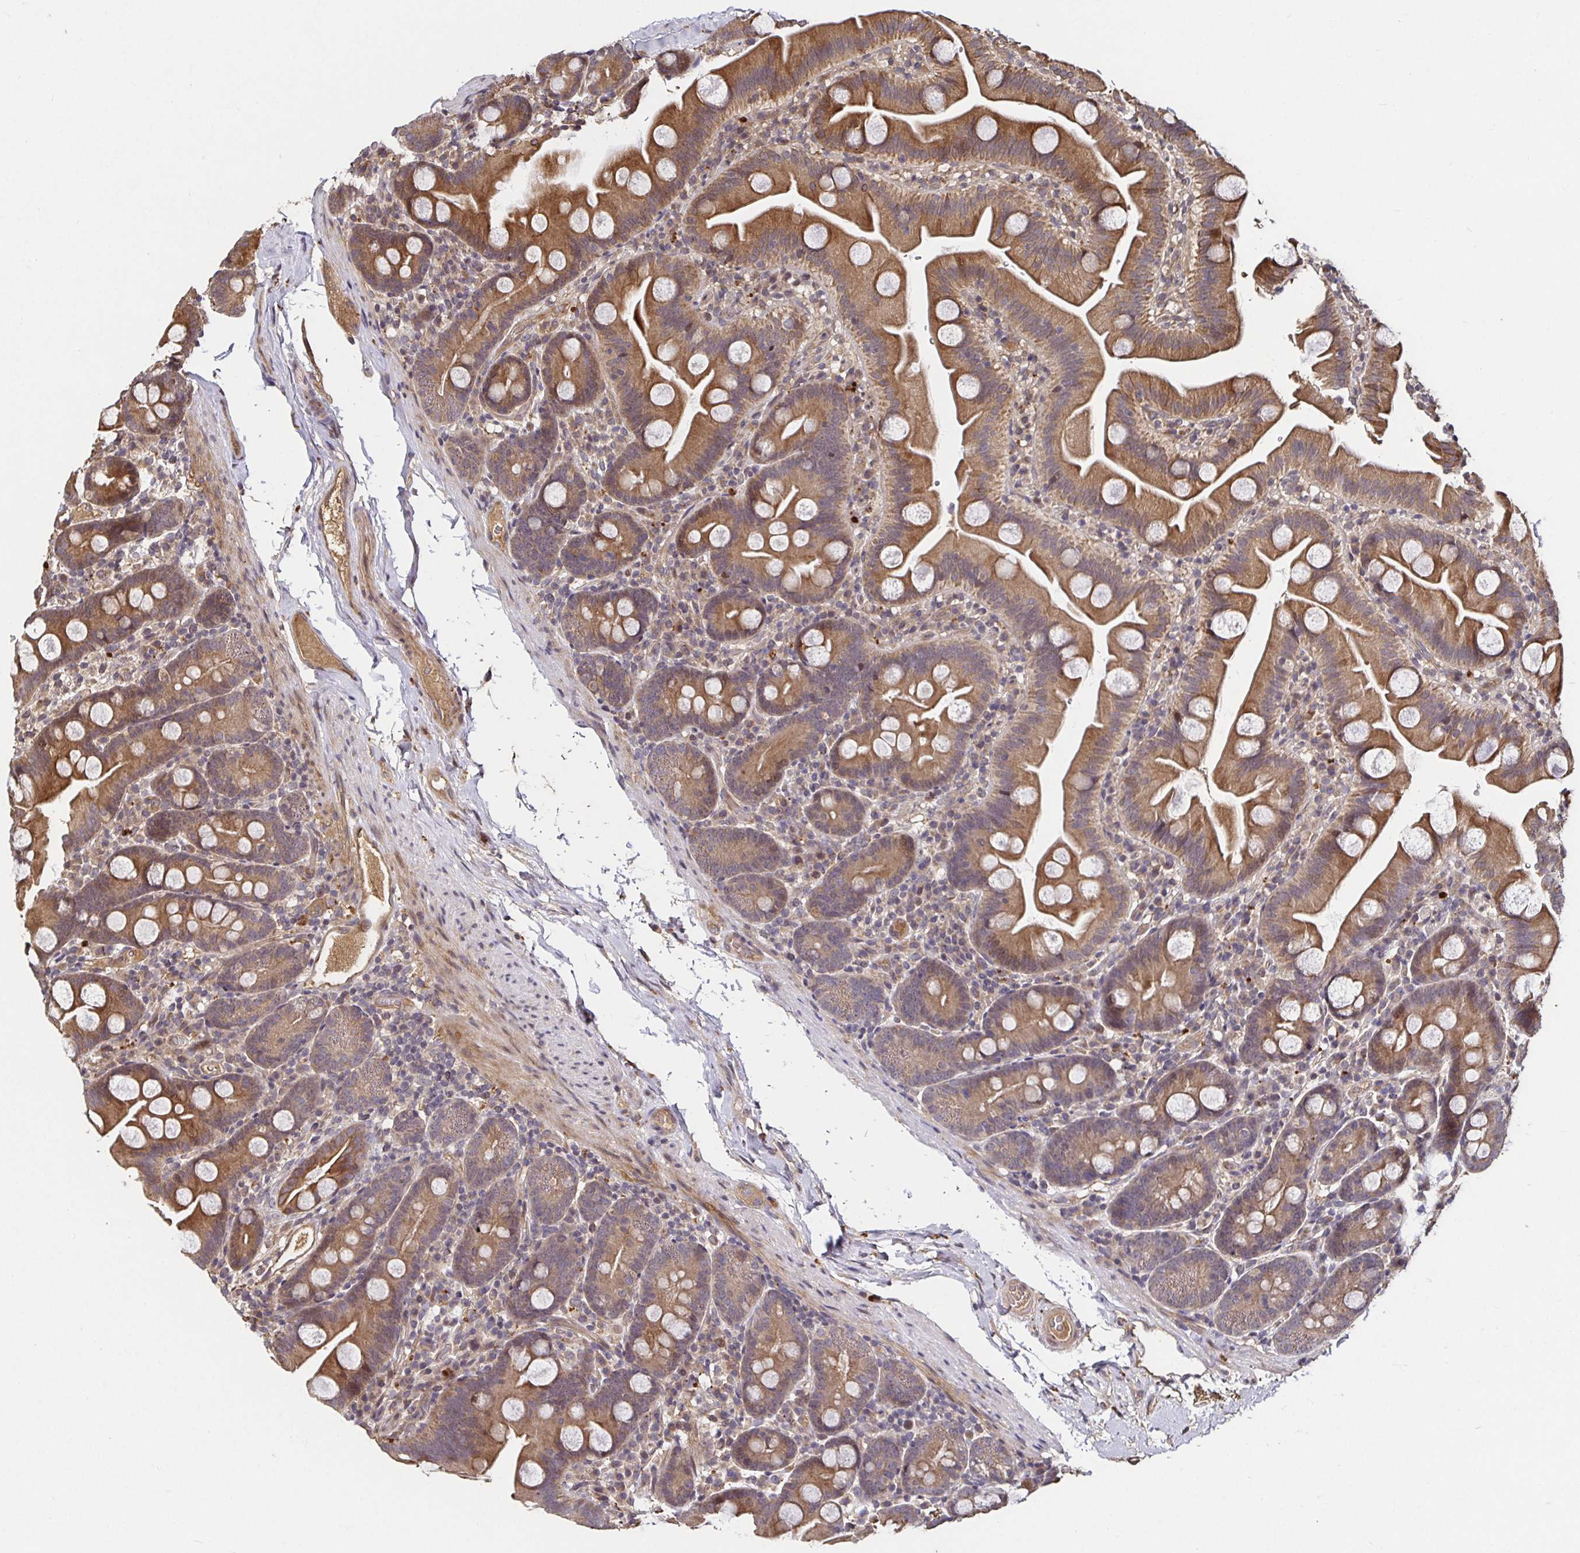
{"staining": {"intensity": "moderate", "quantity": ">75%", "location": "cytoplasmic/membranous"}, "tissue": "small intestine", "cell_type": "Glandular cells", "image_type": "normal", "snomed": [{"axis": "morphology", "description": "Normal tissue, NOS"}, {"axis": "topography", "description": "Small intestine"}], "caption": "Protein analysis of unremarkable small intestine reveals moderate cytoplasmic/membranous expression in approximately >75% of glandular cells.", "gene": "SMYD3", "patient": {"sex": "female", "age": 68}}